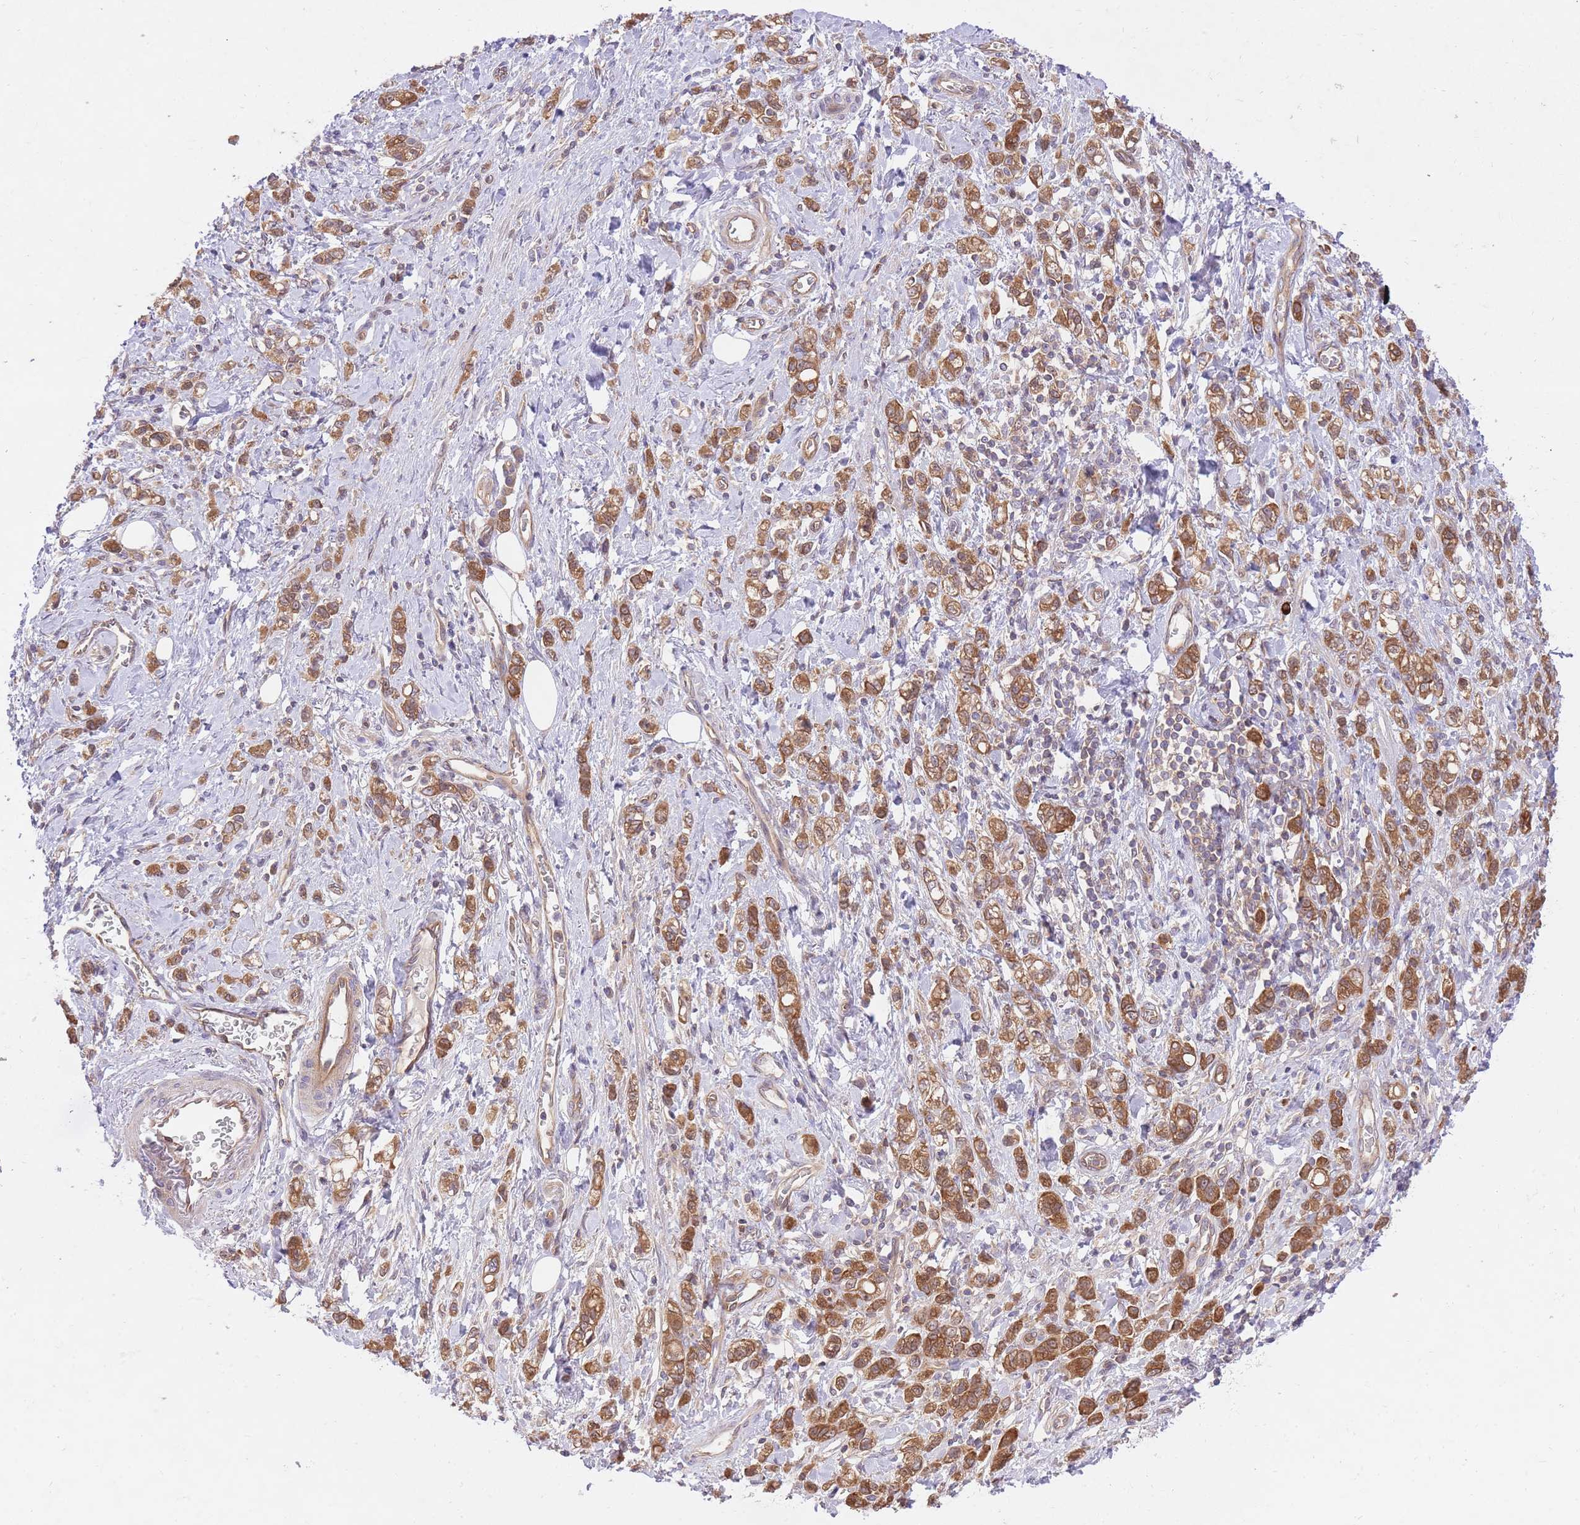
{"staining": {"intensity": "strong", "quantity": ">75%", "location": "cytoplasmic/membranous"}, "tissue": "stomach cancer", "cell_type": "Tumor cells", "image_type": "cancer", "snomed": [{"axis": "morphology", "description": "Adenocarcinoma, NOS"}, {"axis": "topography", "description": "Stomach"}], "caption": "Protein analysis of stomach cancer (adenocarcinoma) tissue demonstrates strong cytoplasmic/membranous staining in approximately >75% of tumor cells.", "gene": "PREP", "patient": {"sex": "male", "age": 77}}